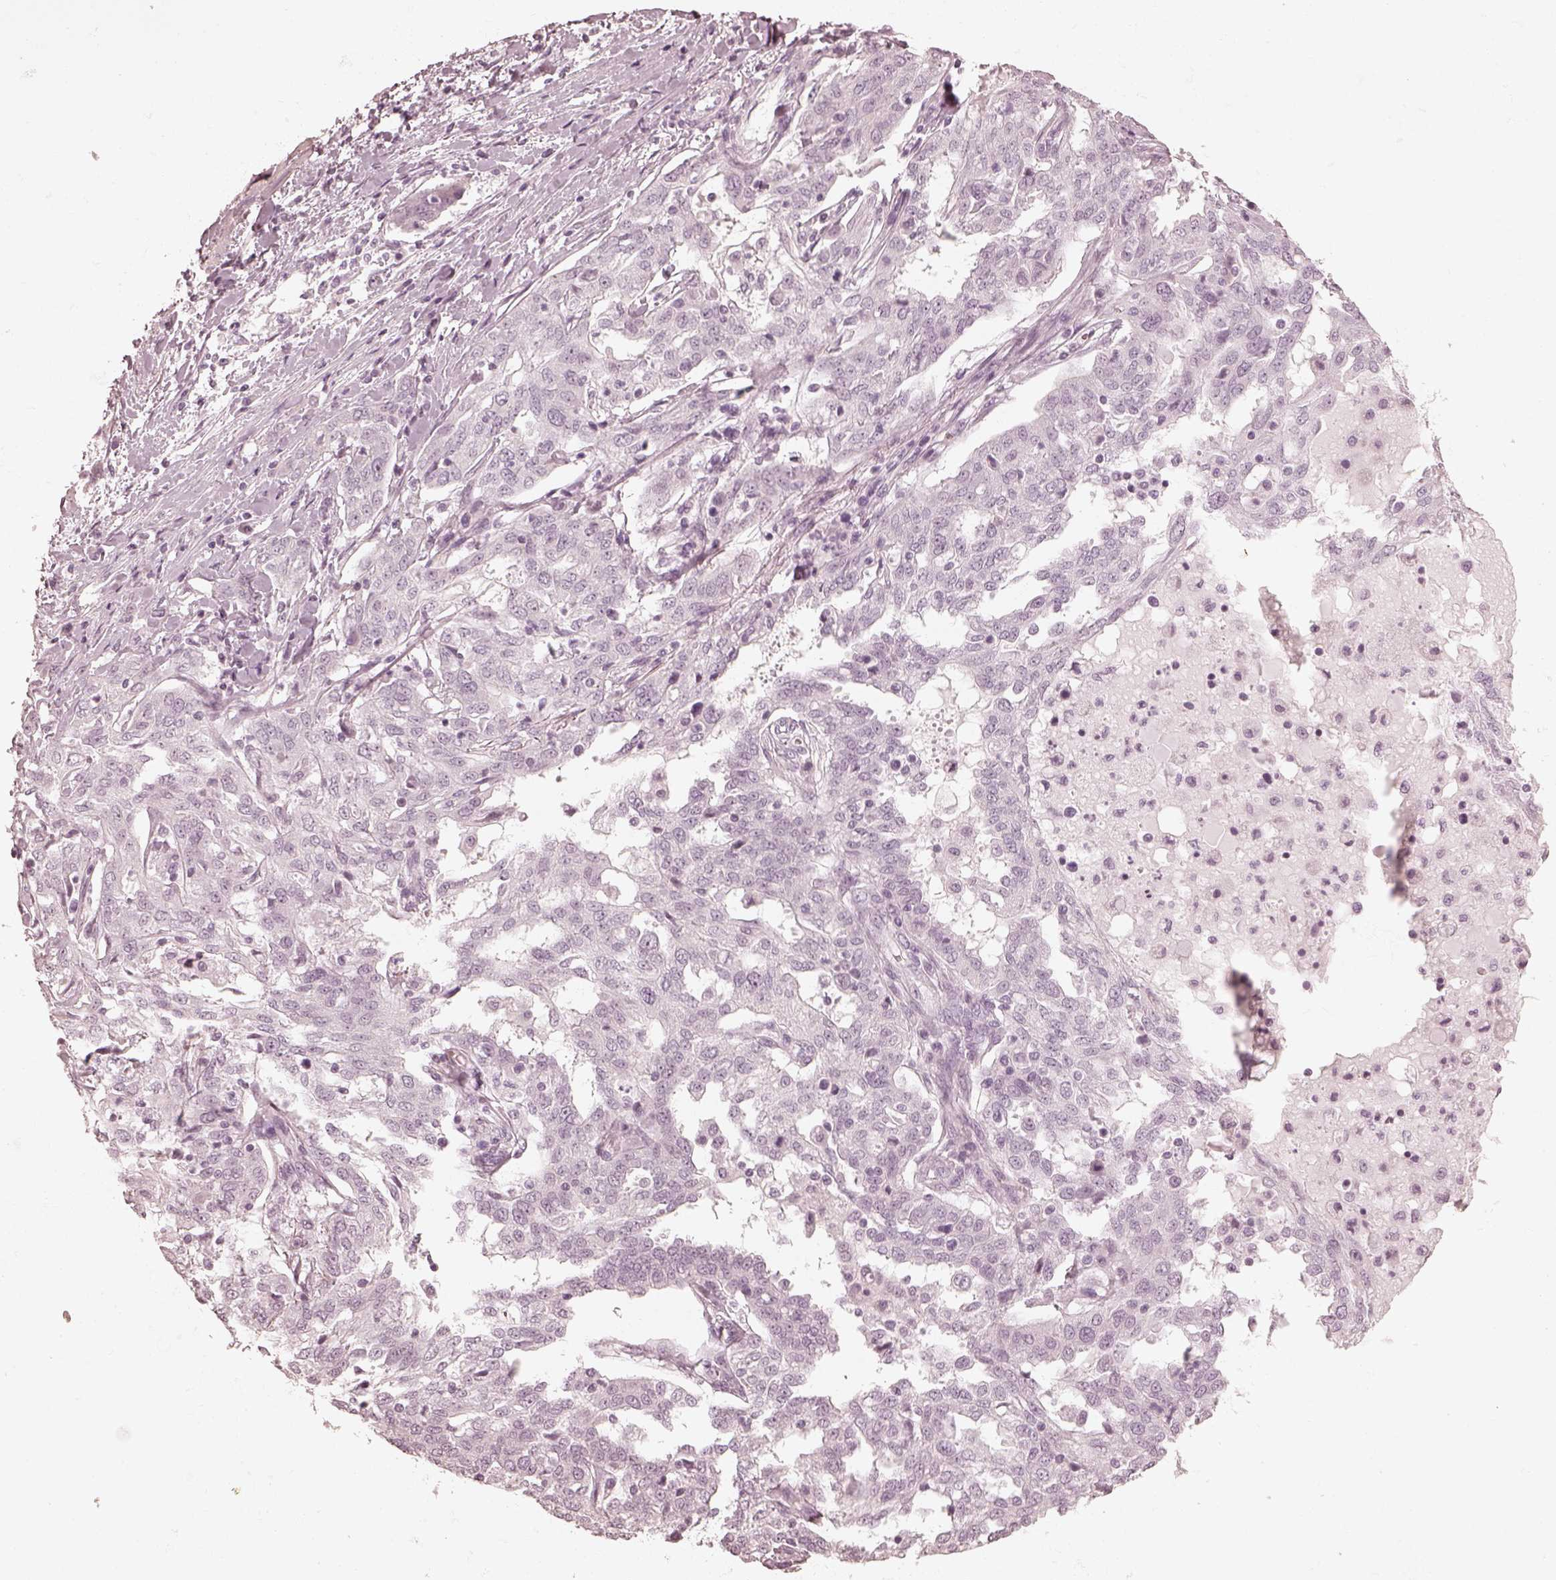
{"staining": {"intensity": "negative", "quantity": "none", "location": "none"}, "tissue": "ovarian cancer", "cell_type": "Tumor cells", "image_type": "cancer", "snomed": [{"axis": "morphology", "description": "Cystadenocarcinoma, serous, NOS"}, {"axis": "topography", "description": "Ovary"}], "caption": "High power microscopy image of an immunohistochemistry (IHC) micrograph of ovarian cancer, revealing no significant staining in tumor cells.", "gene": "CALR3", "patient": {"sex": "female", "age": 67}}